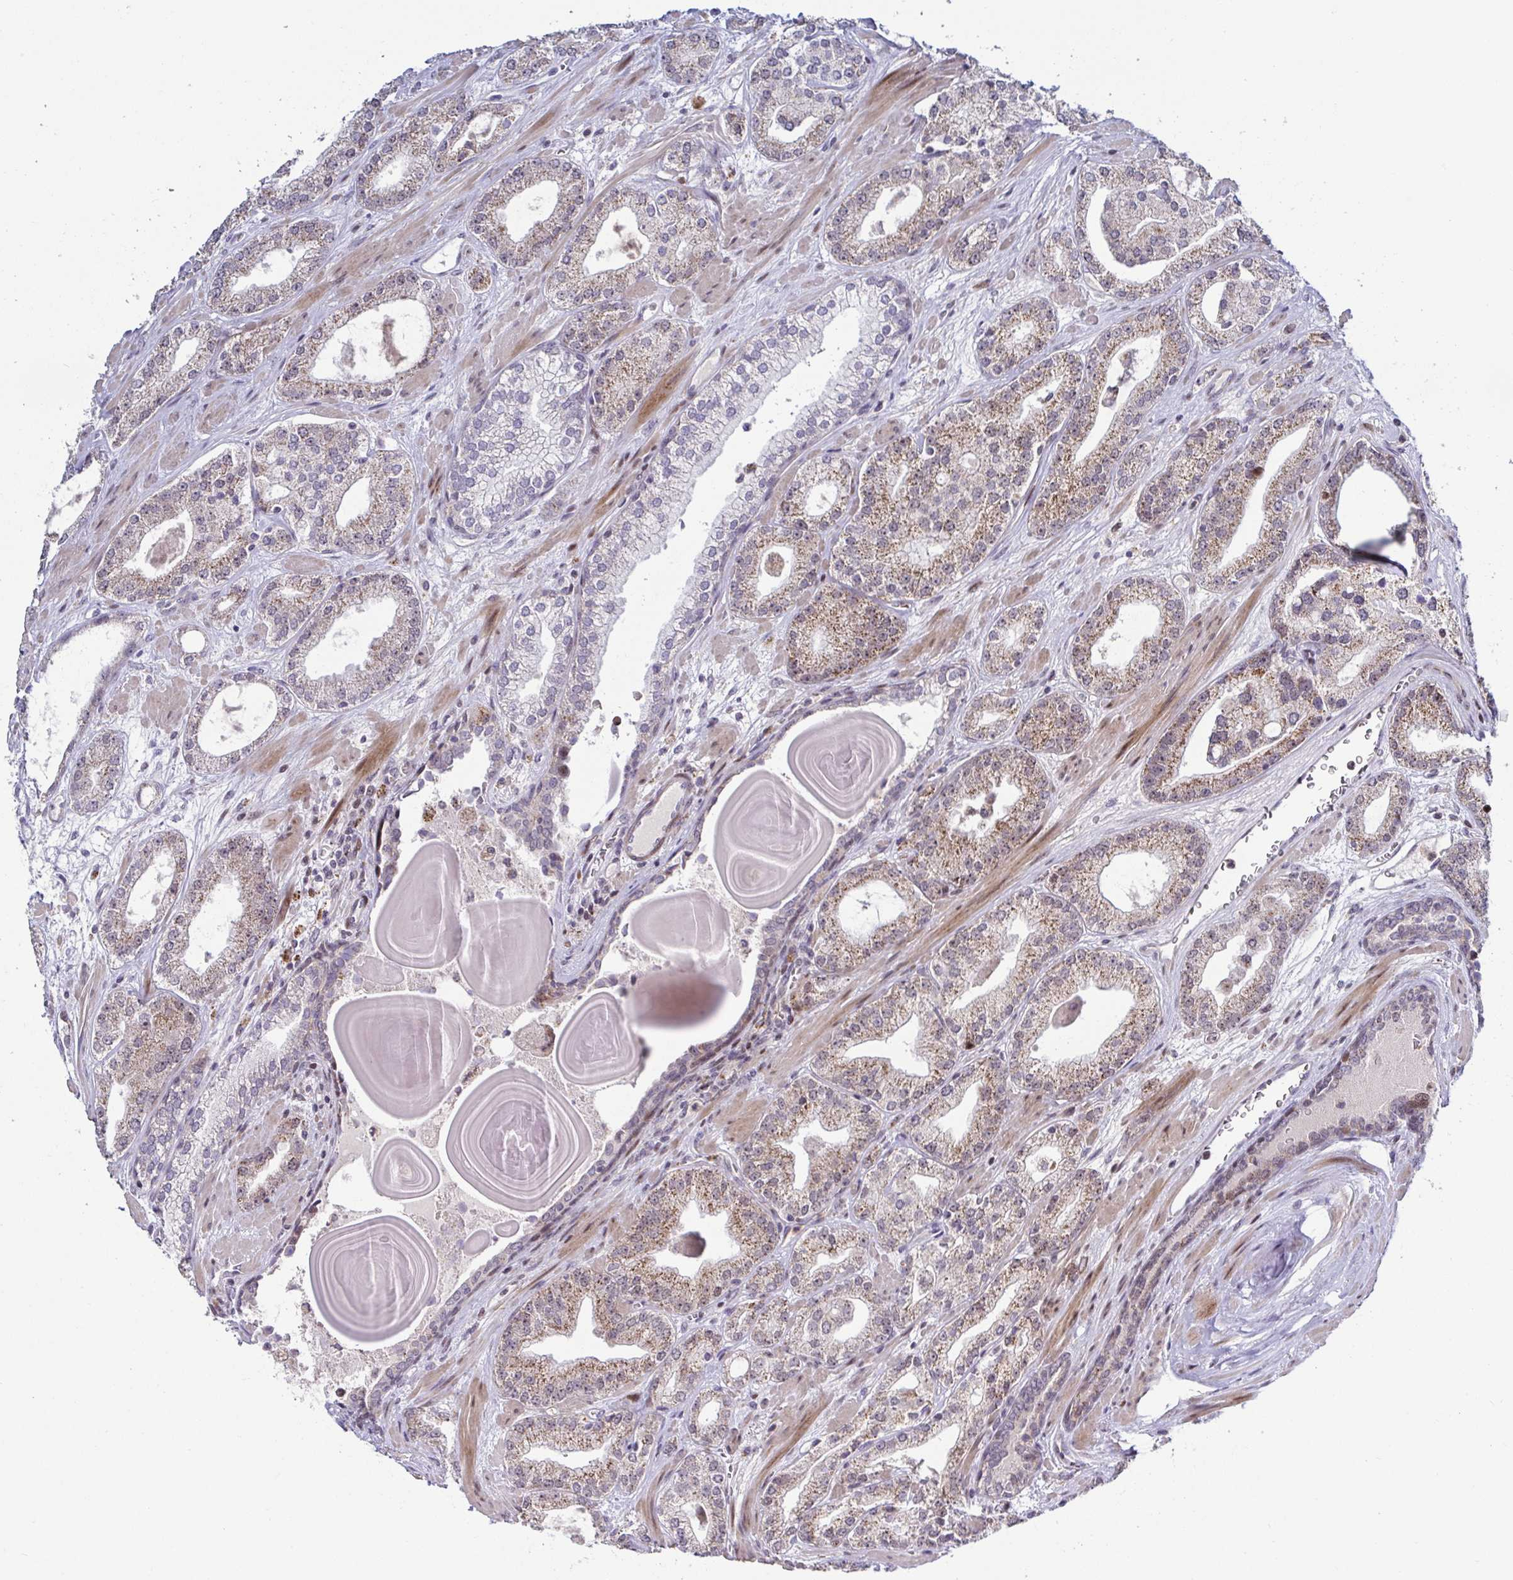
{"staining": {"intensity": "moderate", "quantity": "25%-75%", "location": "cytoplasmic/membranous"}, "tissue": "prostate cancer", "cell_type": "Tumor cells", "image_type": "cancer", "snomed": [{"axis": "morphology", "description": "Adenocarcinoma, High grade"}, {"axis": "topography", "description": "Prostate"}], "caption": "Immunohistochemical staining of human prostate high-grade adenocarcinoma displays medium levels of moderate cytoplasmic/membranous staining in about 25%-75% of tumor cells. (brown staining indicates protein expression, while blue staining denotes nuclei).", "gene": "DZIP1", "patient": {"sex": "male", "age": 64}}